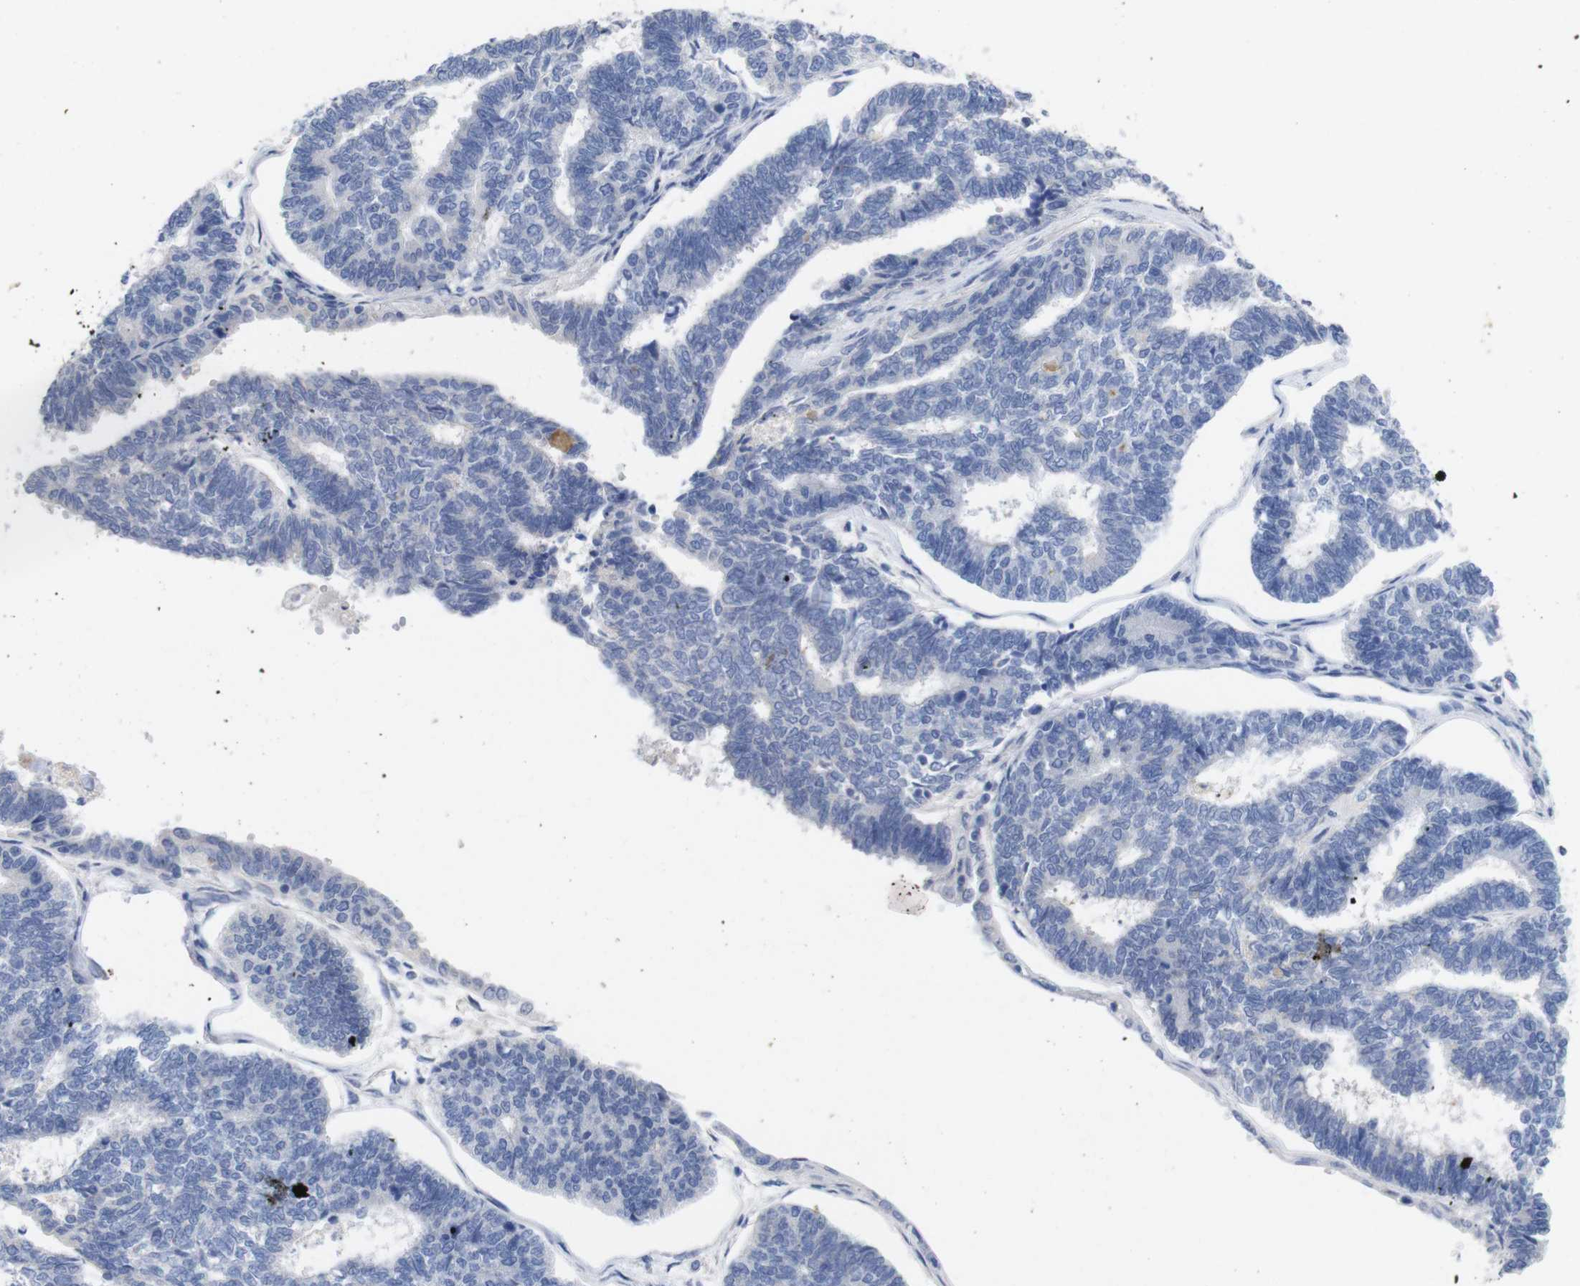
{"staining": {"intensity": "negative", "quantity": "none", "location": "none"}, "tissue": "endometrial cancer", "cell_type": "Tumor cells", "image_type": "cancer", "snomed": [{"axis": "morphology", "description": "Adenocarcinoma, NOS"}, {"axis": "topography", "description": "Endometrium"}], "caption": "Protein analysis of adenocarcinoma (endometrial) displays no significant positivity in tumor cells.", "gene": "TNNI3", "patient": {"sex": "female", "age": 70}}